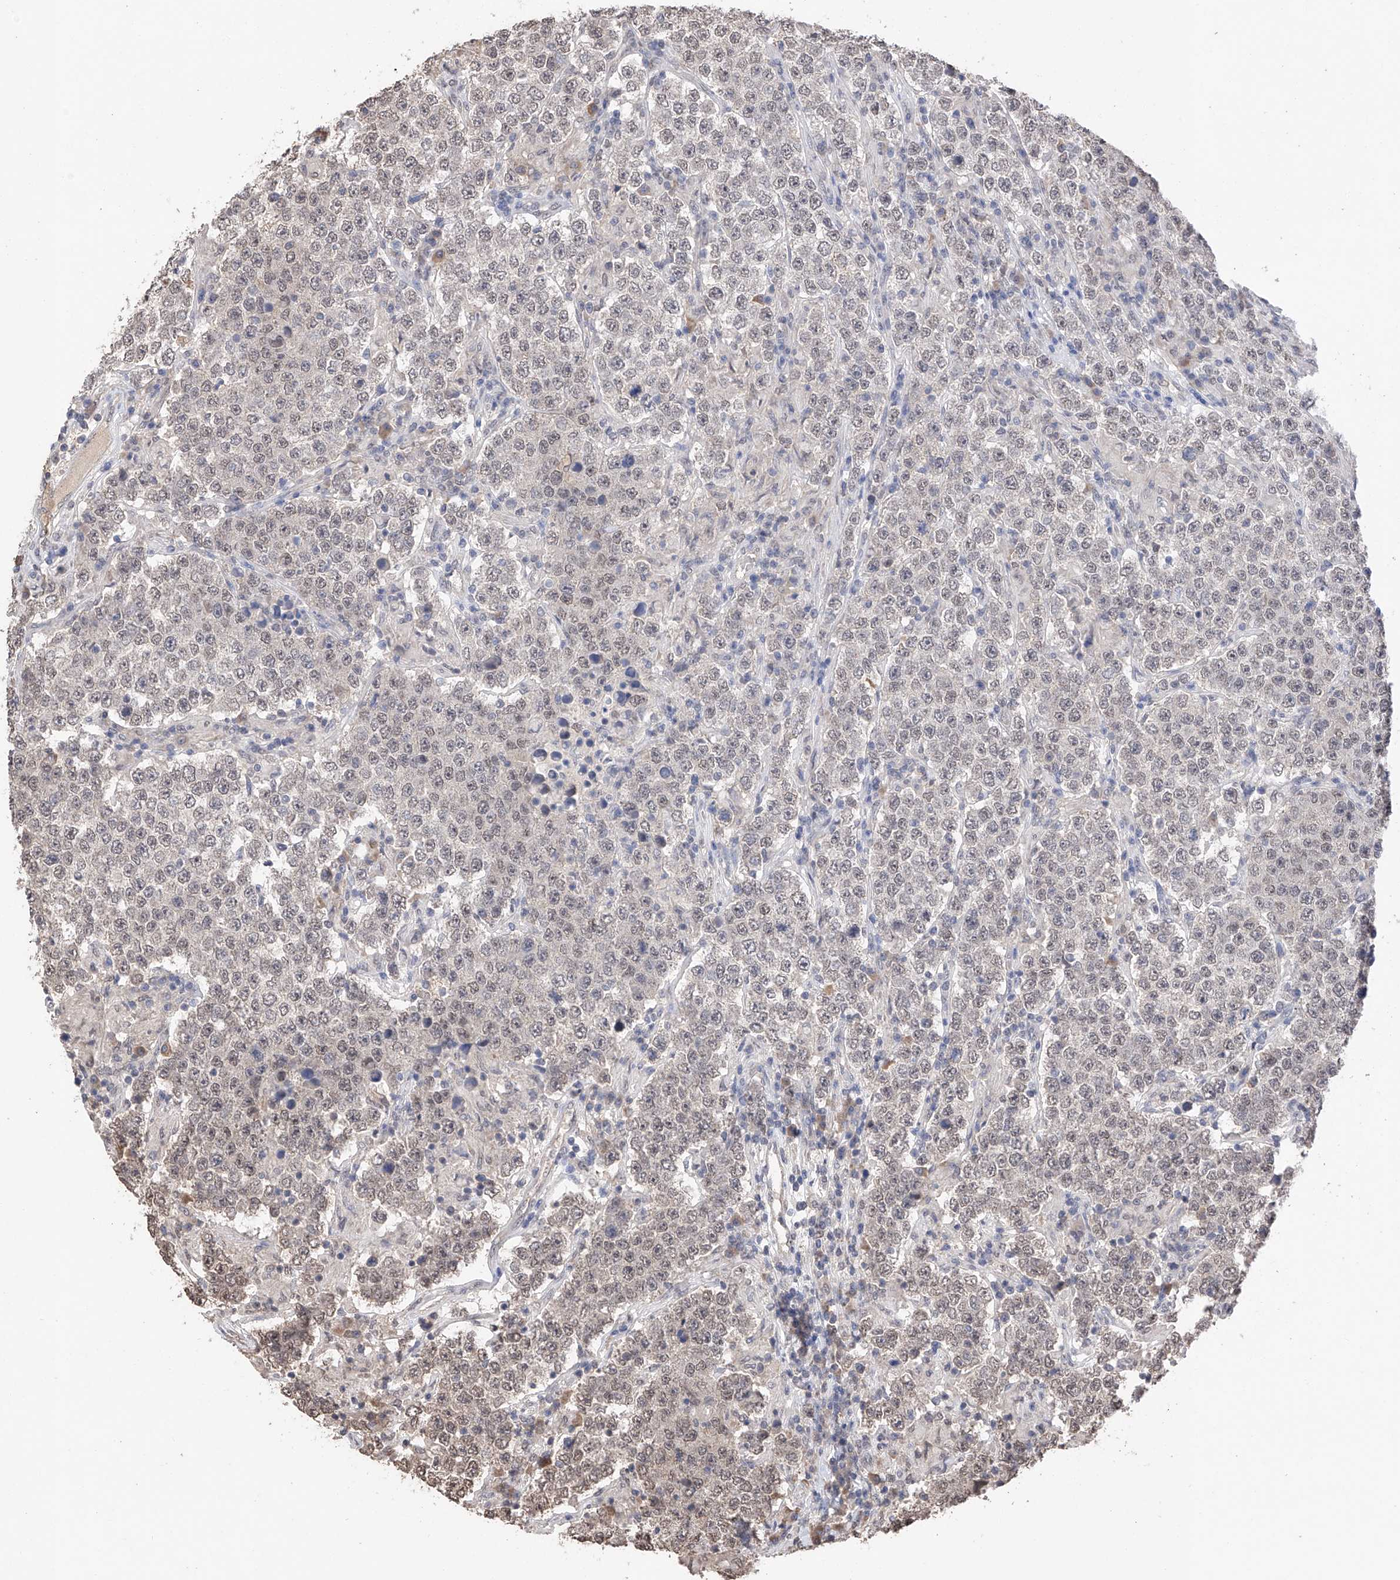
{"staining": {"intensity": "weak", "quantity": "25%-75%", "location": "nuclear"}, "tissue": "testis cancer", "cell_type": "Tumor cells", "image_type": "cancer", "snomed": [{"axis": "morphology", "description": "Normal tissue, NOS"}, {"axis": "morphology", "description": "Urothelial carcinoma, High grade"}, {"axis": "morphology", "description": "Seminoma, NOS"}, {"axis": "morphology", "description": "Carcinoma, Embryonal, NOS"}, {"axis": "topography", "description": "Urinary bladder"}, {"axis": "topography", "description": "Testis"}], "caption": "Testis cancer (embryonal carcinoma) stained with a brown dye demonstrates weak nuclear positive expression in about 25%-75% of tumor cells.", "gene": "DMAP1", "patient": {"sex": "male", "age": 41}}